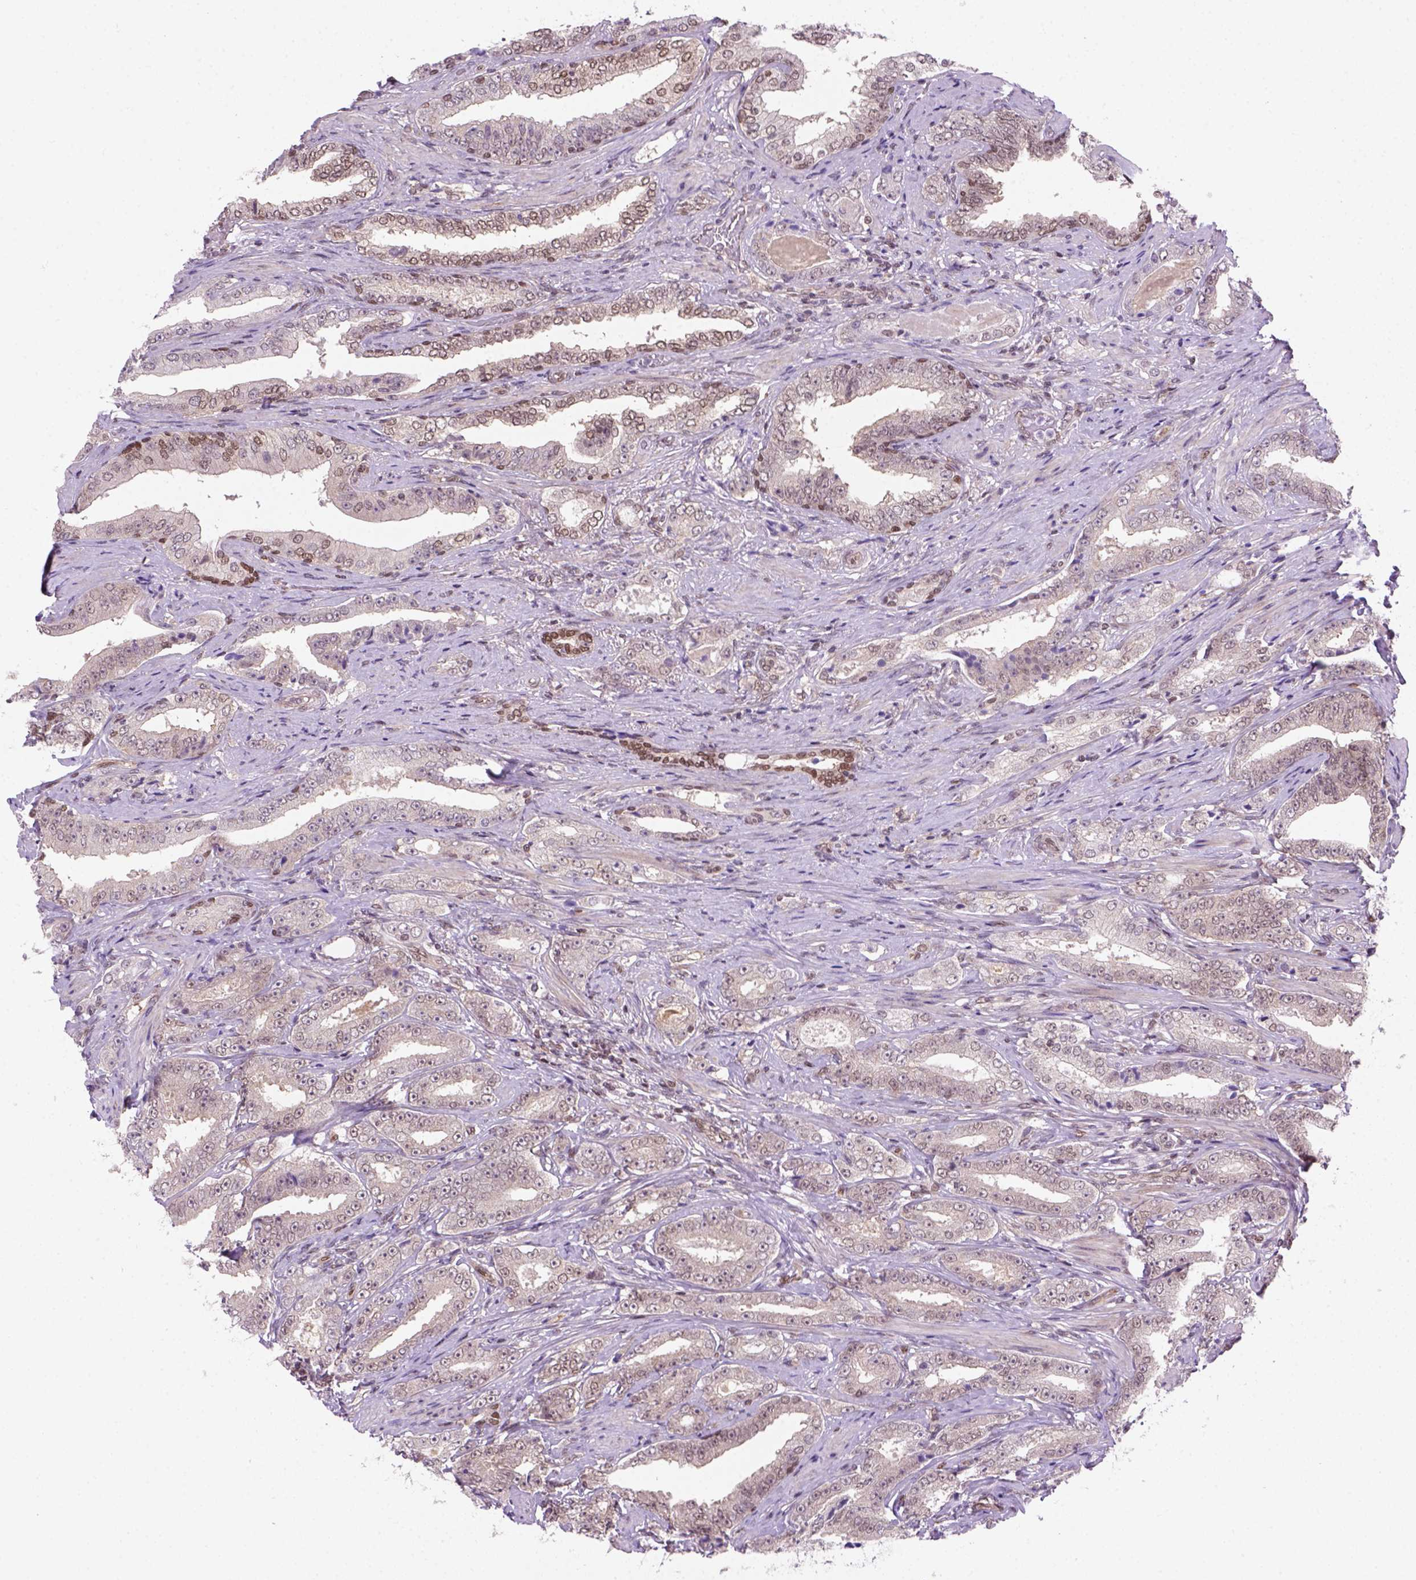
{"staining": {"intensity": "weak", "quantity": "<25%", "location": "nuclear"}, "tissue": "prostate cancer", "cell_type": "Tumor cells", "image_type": "cancer", "snomed": [{"axis": "morphology", "description": "Adenocarcinoma, Low grade"}, {"axis": "topography", "description": "Prostate and seminal vesicle, NOS"}], "caption": "An immunohistochemistry photomicrograph of prostate cancer is shown. There is no staining in tumor cells of prostate cancer.", "gene": "MGMT", "patient": {"sex": "male", "age": 61}}